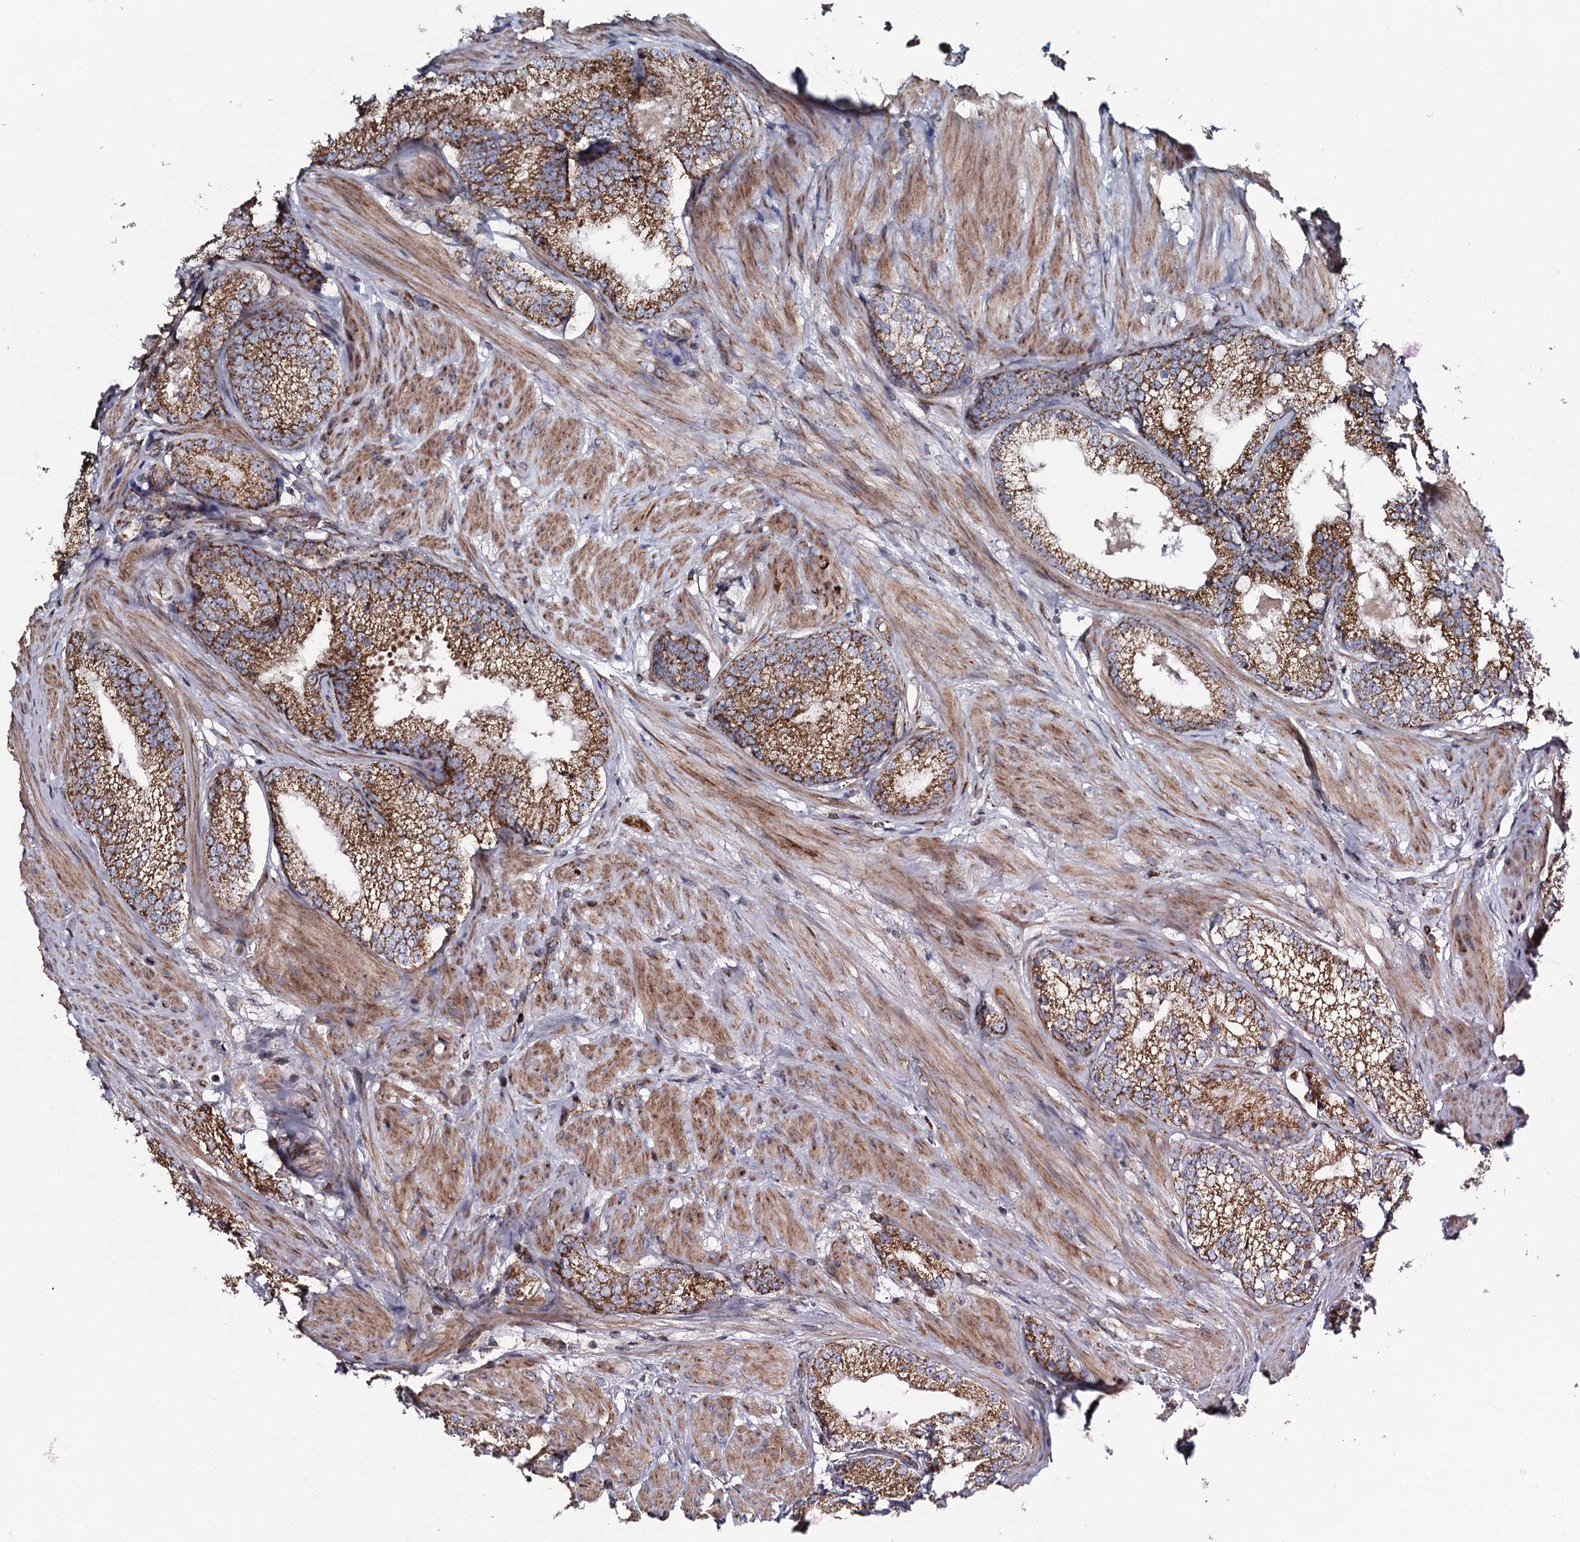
{"staining": {"intensity": "strong", "quantity": ">75%", "location": "cytoplasmic/membranous"}, "tissue": "prostate cancer", "cell_type": "Tumor cells", "image_type": "cancer", "snomed": [{"axis": "morphology", "description": "Adenocarcinoma, High grade"}, {"axis": "topography", "description": "Prostate"}], "caption": "IHC (DAB (3,3'-diaminobenzidine)) staining of human prostate adenocarcinoma (high-grade) displays strong cytoplasmic/membranous protein staining in about >75% of tumor cells.", "gene": "EVC2", "patient": {"sex": "male", "age": 66}}